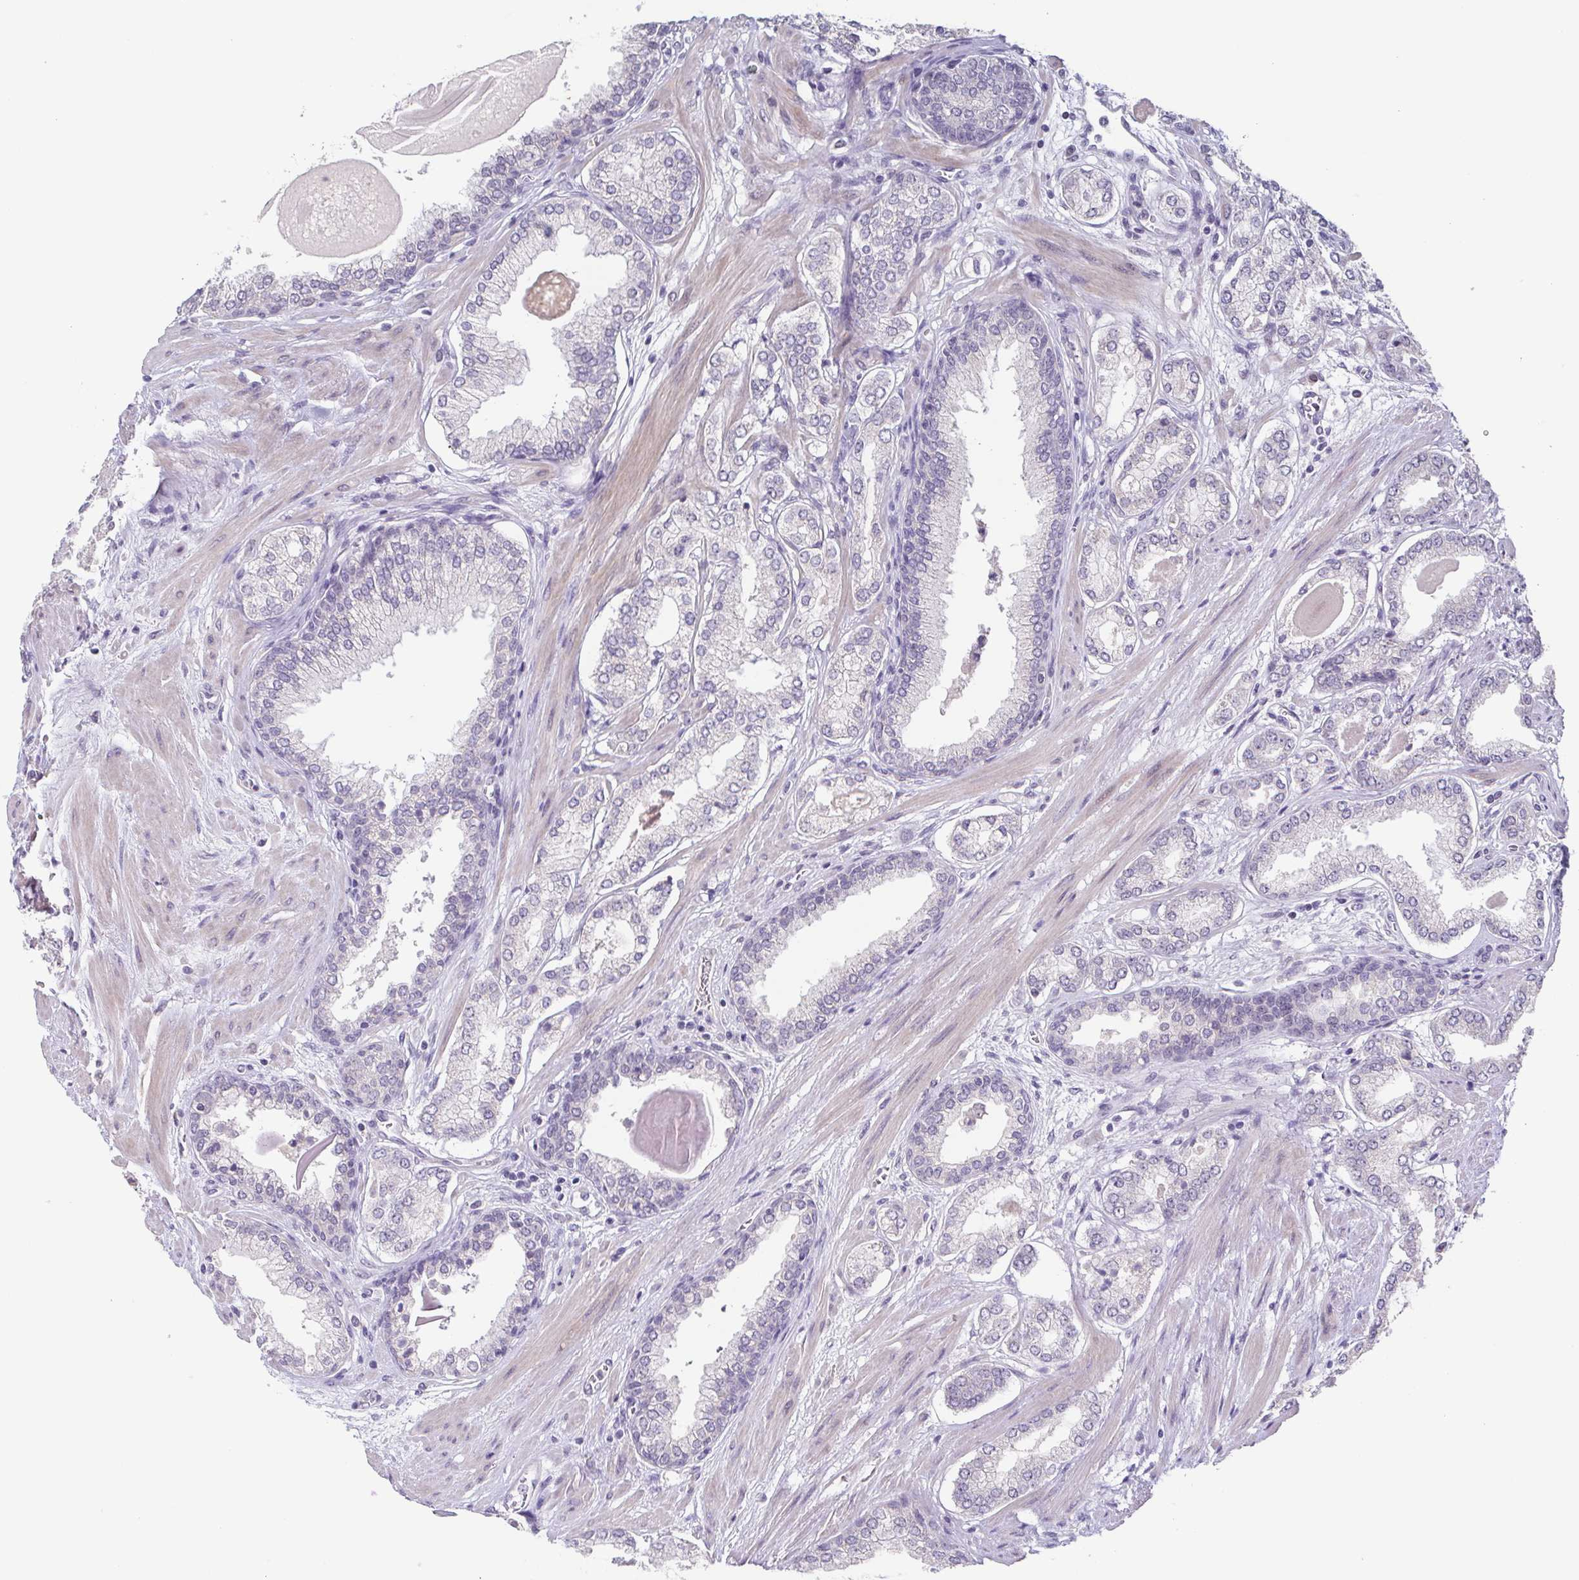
{"staining": {"intensity": "negative", "quantity": "none", "location": "none"}, "tissue": "prostate cancer", "cell_type": "Tumor cells", "image_type": "cancer", "snomed": [{"axis": "morphology", "description": "Adenocarcinoma, Low grade"}, {"axis": "topography", "description": "Prostate"}], "caption": "Immunohistochemistry of human prostate cancer (low-grade adenocarcinoma) exhibits no expression in tumor cells.", "gene": "GHRL", "patient": {"sex": "male", "age": 64}}